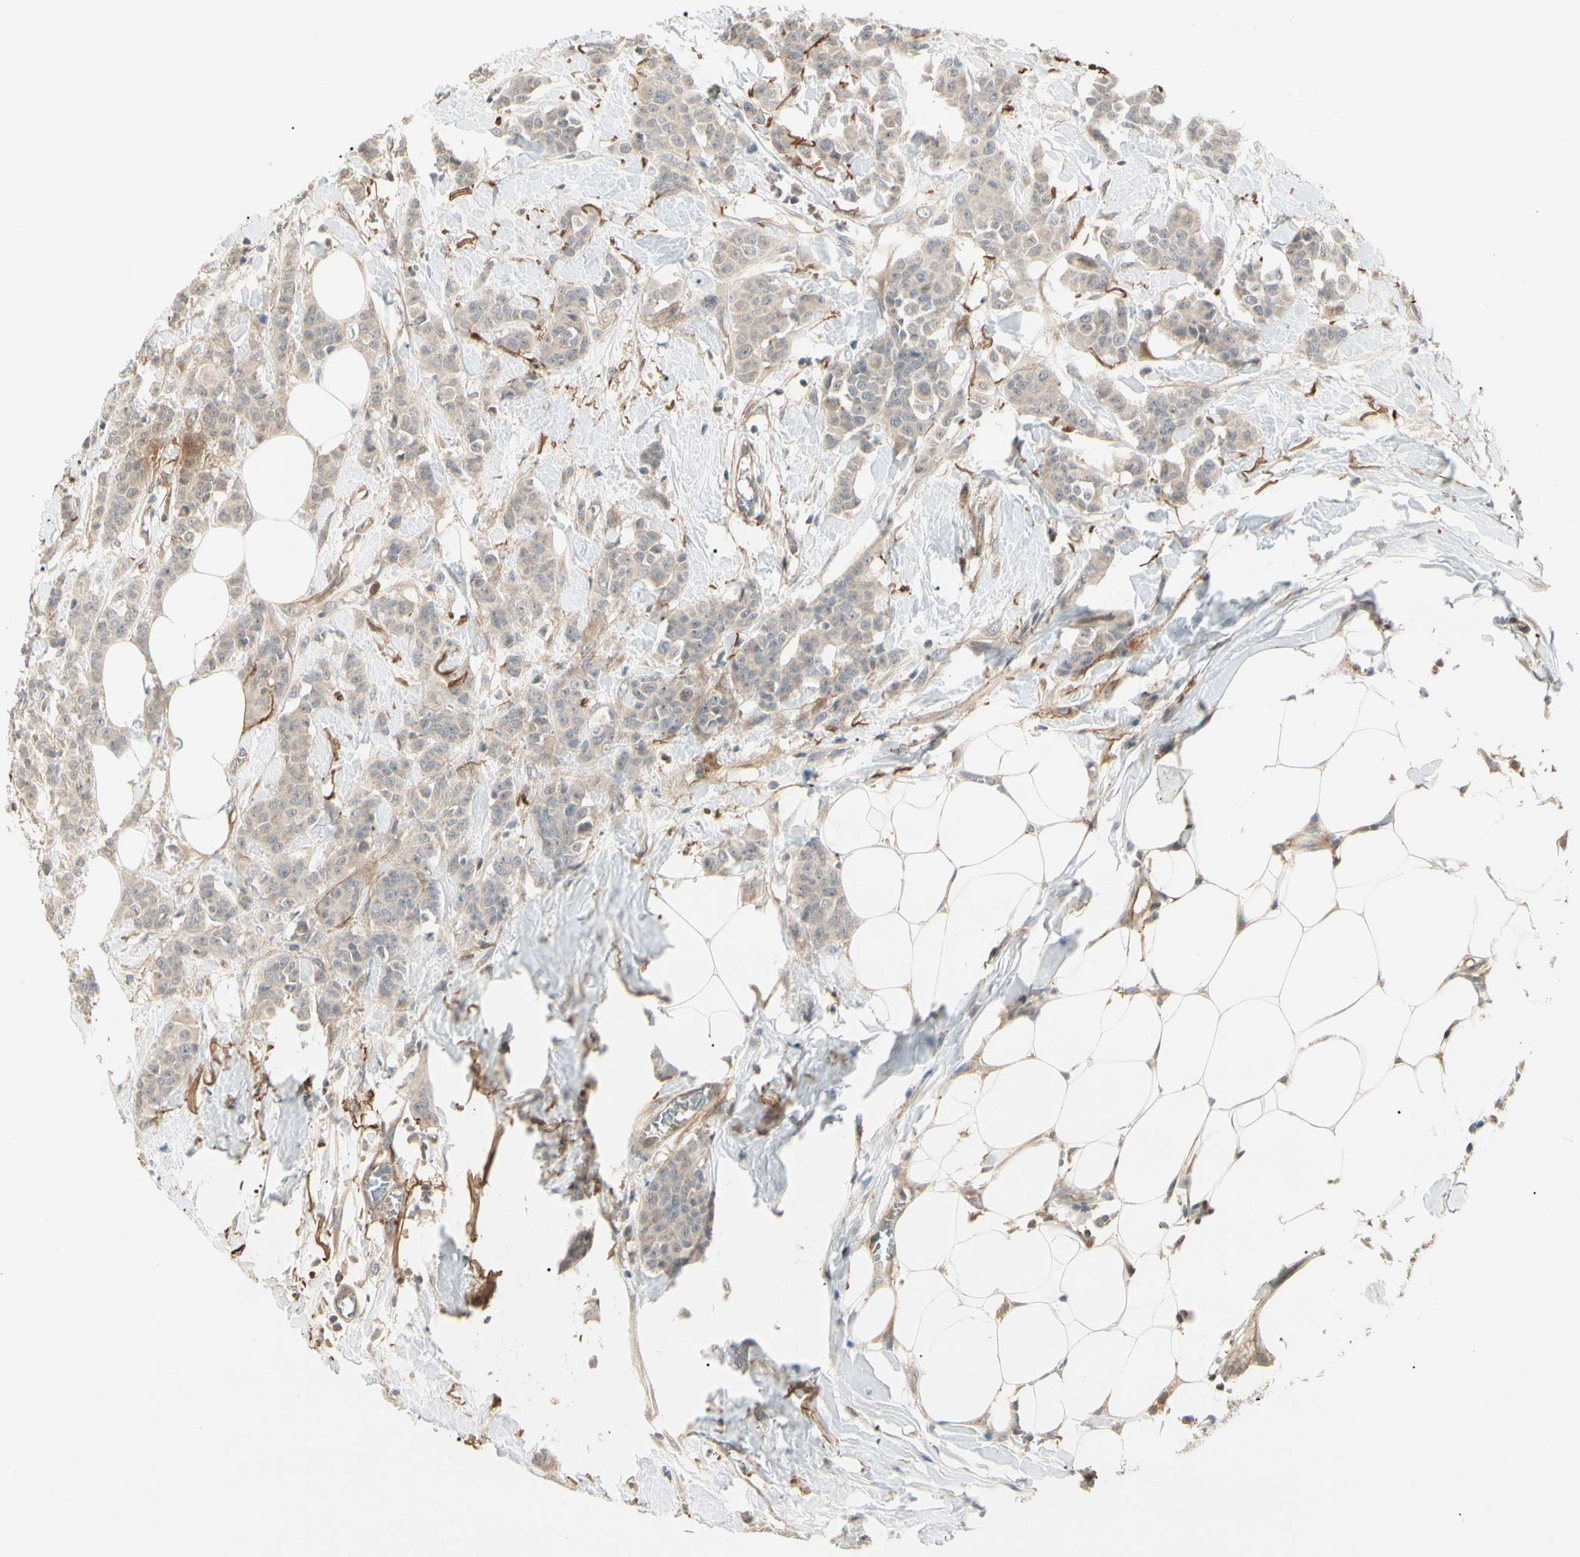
{"staining": {"intensity": "moderate", "quantity": ">75%", "location": "cytoplasmic/membranous"}, "tissue": "breast cancer", "cell_type": "Tumor cells", "image_type": "cancer", "snomed": [{"axis": "morphology", "description": "Normal tissue, NOS"}, {"axis": "morphology", "description": "Duct carcinoma"}, {"axis": "topography", "description": "Breast"}], "caption": "A histopathology image of human infiltrating ductal carcinoma (breast) stained for a protein demonstrates moderate cytoplasmic/membranous brown staining in tumor cells.", "gene": "F2R", "patient": {"sex": "female", "age": 40}}